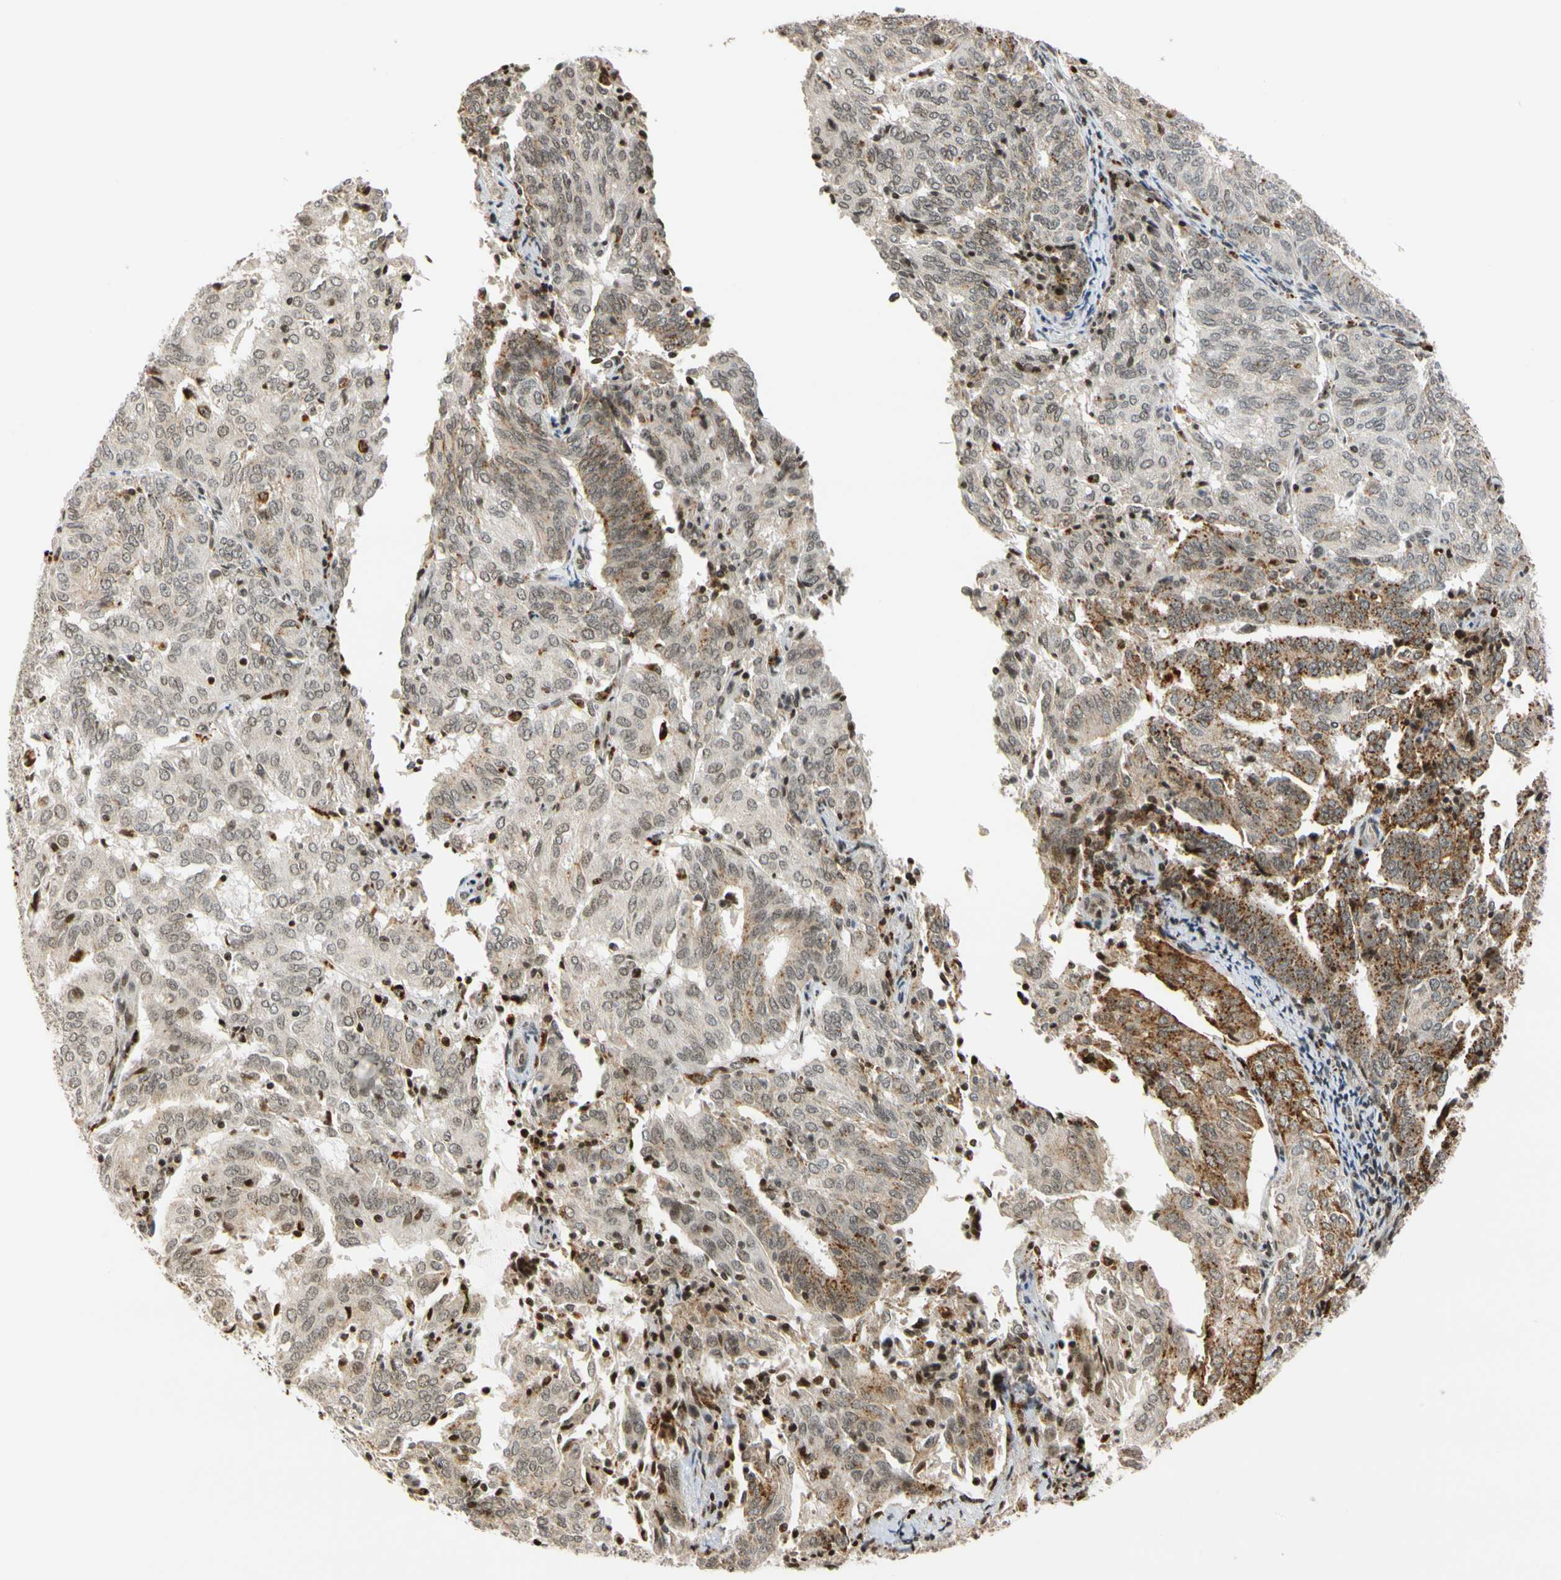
{"staining": {"intensity": "moderate", "quantity": "<25%", "location": "cytoplasmic/membranous"}, "tissue": "endometrial cancer", "cell_type": "Tumor cells", "image_type": "cancer", "snomed": [{"axis": "morphology", "description": "Adenocarcinoma, NOS"}, {"axis": "topography", "description": "Uterus"}], "caption": "Protein expression analysis of human adenocarcinoma (endometrial) reveals moderate cytoplasmic/membranous staining in about <25% of tumor cells.", "gene": "CDK7", "patient": {"sex": "female", "age": 60}}